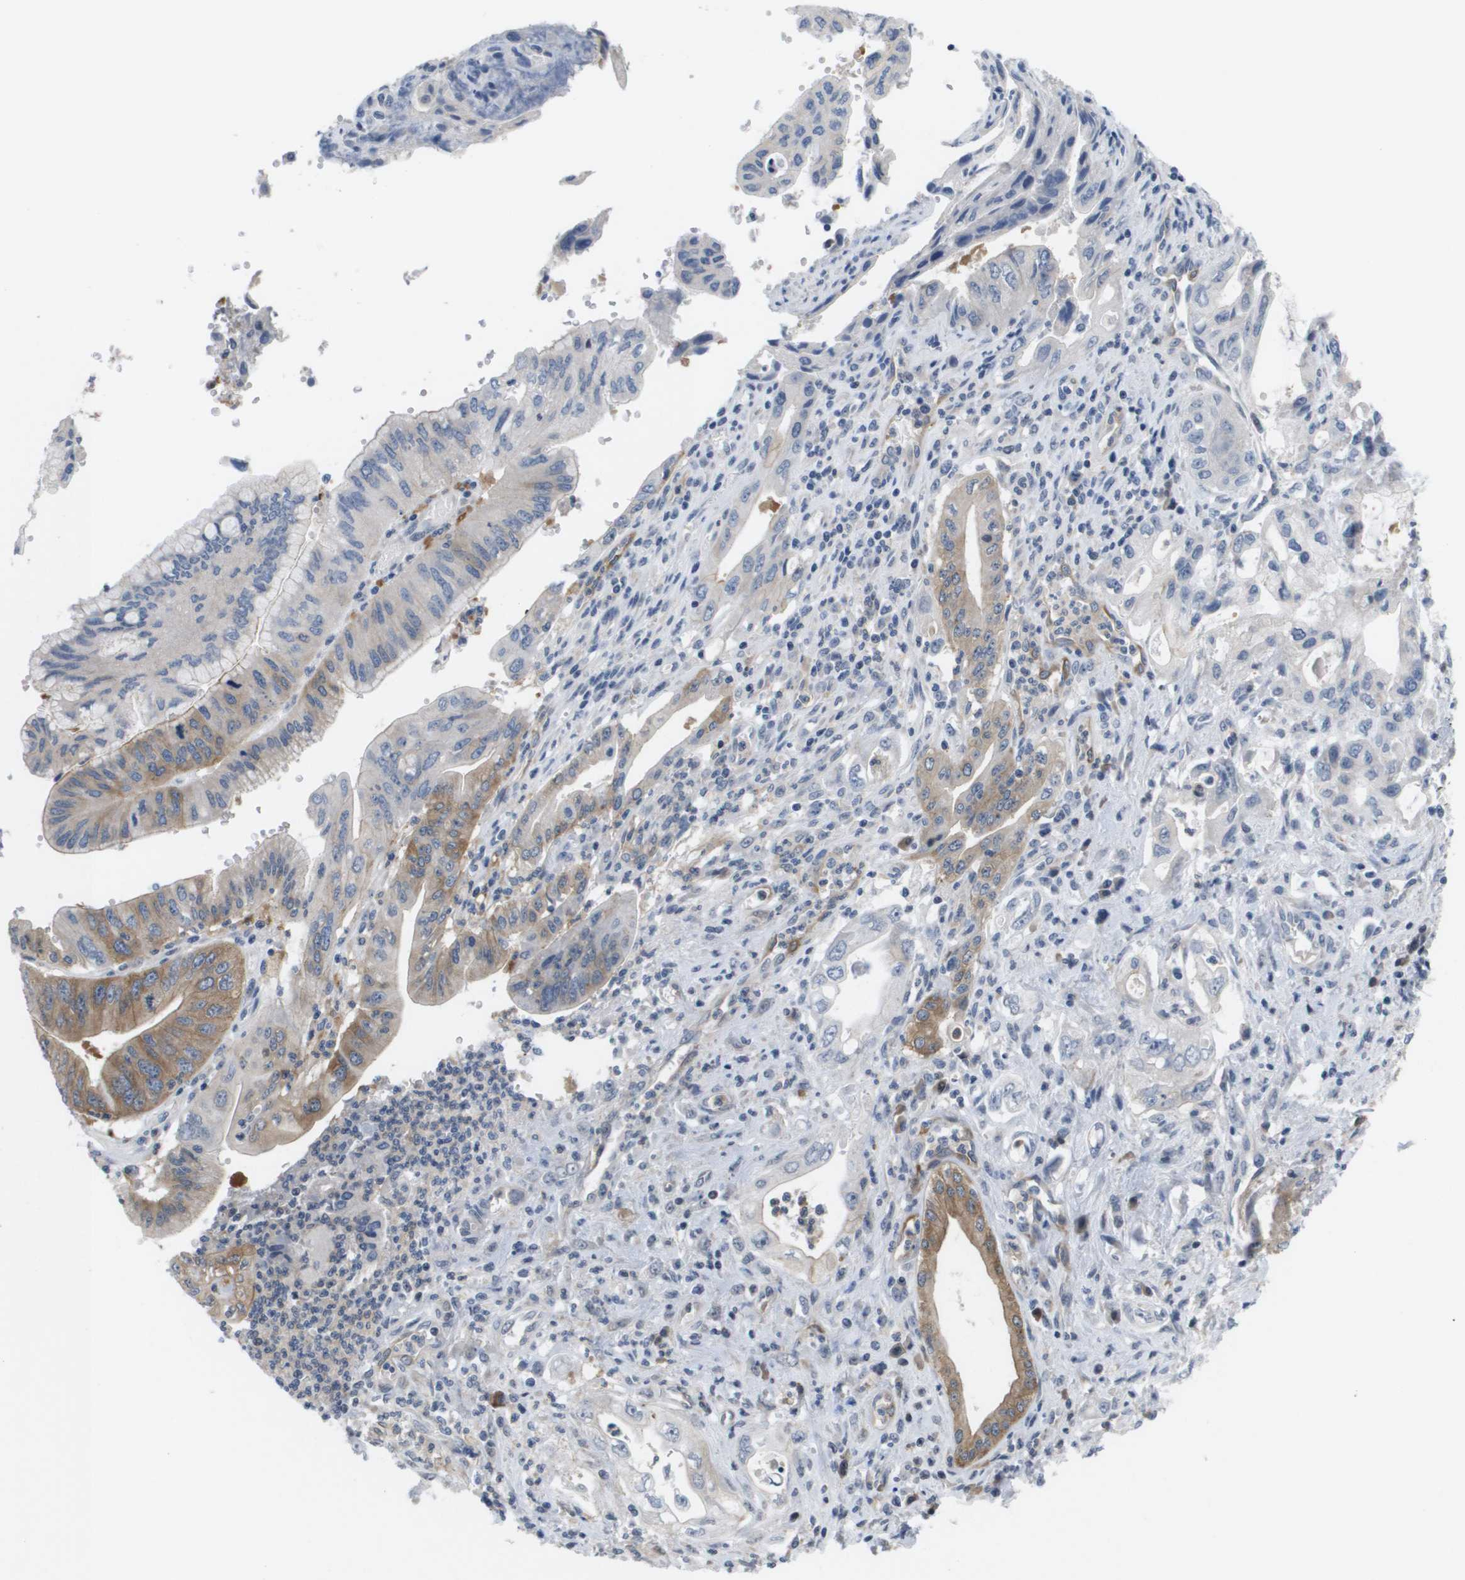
{"staining": {"intensity": "moderate", "quantity": "<25%", "location": "cytoplasmic/membranous"}, "tissue": "pancreatic cancer", "cell_type": "Tumor cells", "image_type": "cancer", "snomed": [{"axis": "morphology", "description": "Adenocarcinoma, NOS"}, {"axis": "topography", "description": "Pancreas"}], "caption": "IHC (DAB (3,3'-diaminobenzidine)) staining of human pancreatic cancer demonstrates moderate cytoplasmic/membranous protein staining in about <25% of tumor cells. The protein of interest is stained brown, and the nuclei are stained in blue (DAB IHC with brightfield microscopy, high magnification).", "gene": "MARCHF8", "patient": {"sex": "female", "age": 73}}